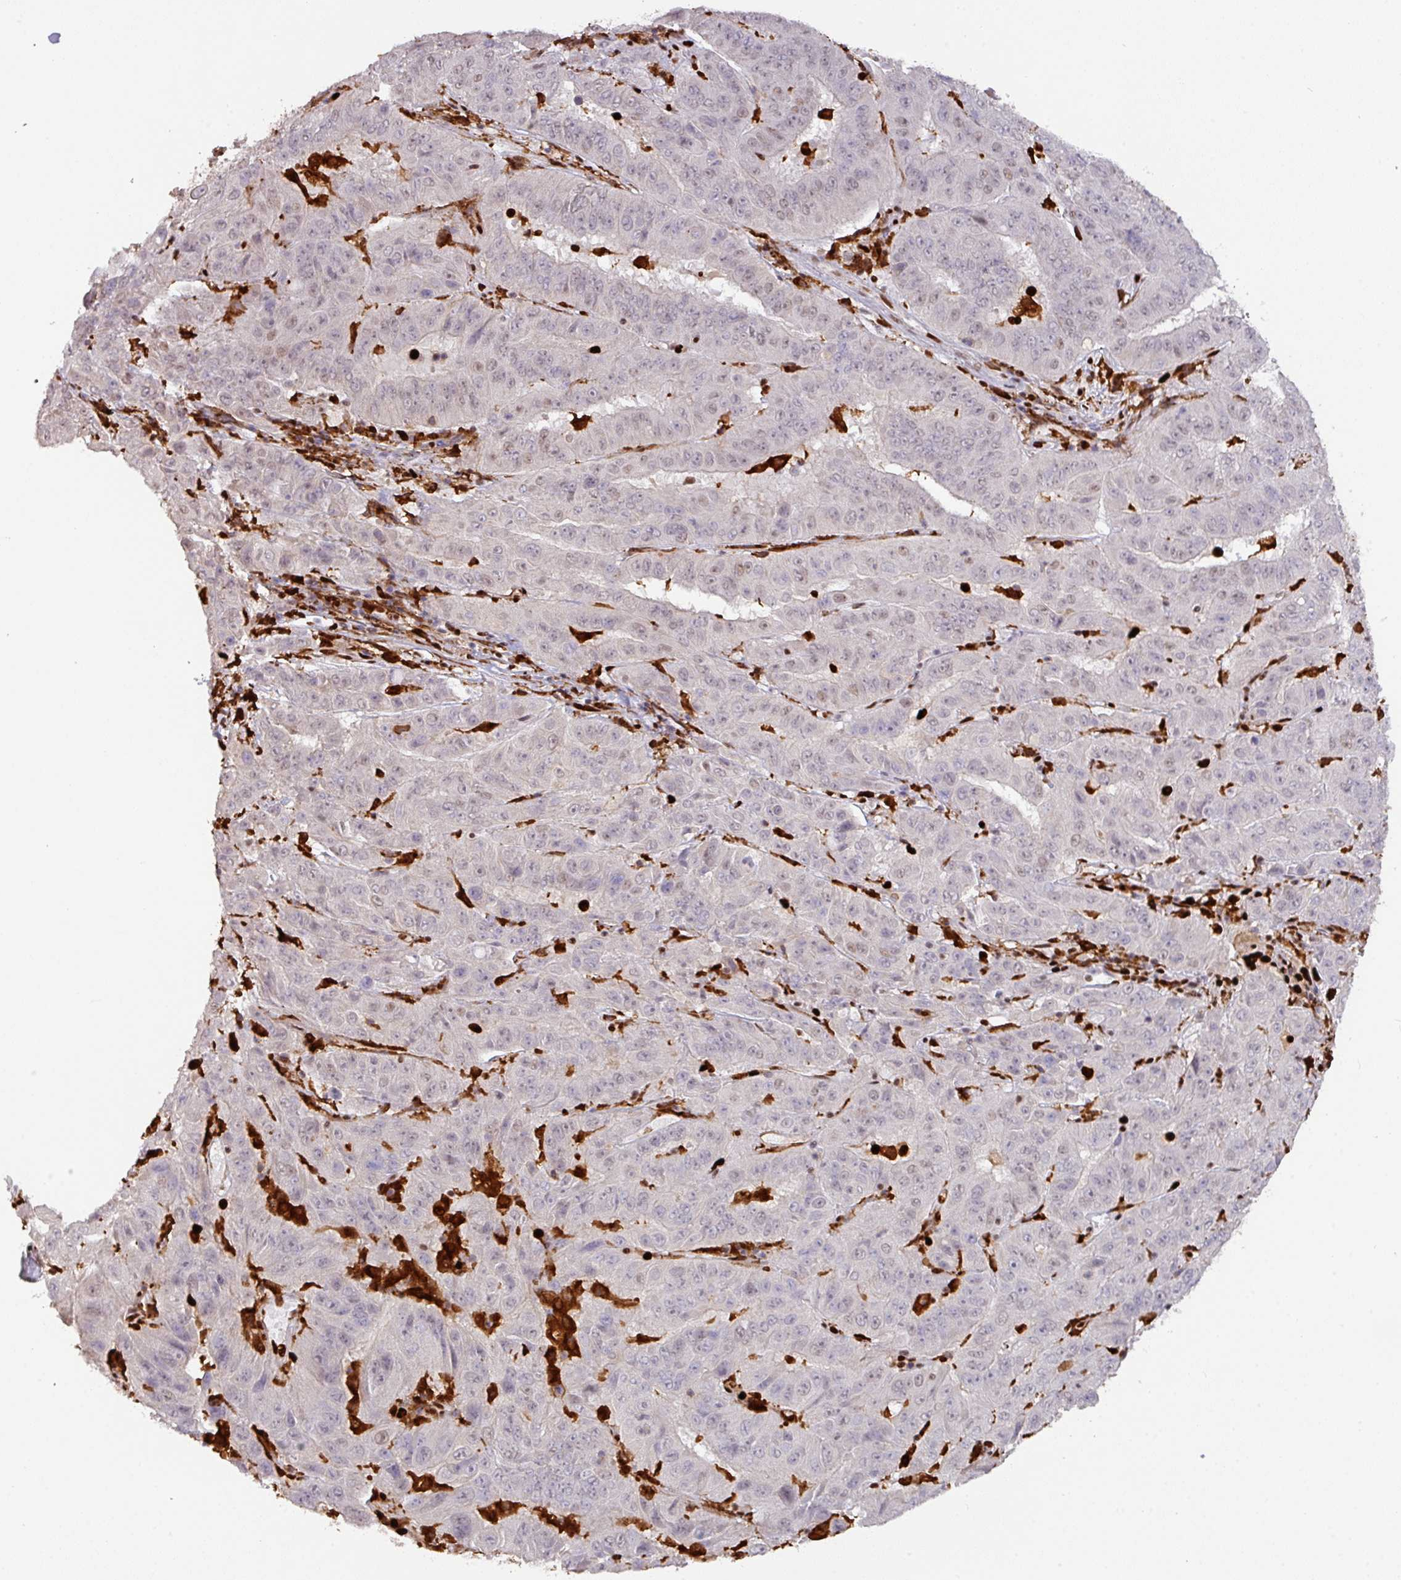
{"staining": {"intensity": "weak", "quantity": "<25%", "location": "nuclear"}, "tissue": "pancreatic cancer", "cell_type": "Tumor cells", "image_type": "cancer", "snomed": [{"axis": "morphology", "description": "Adenocarcinoma, NOS"}, {"axis": "topography", "description": "Pancreas"}], "caption": "There is no significant expression in tumor cells of pancreatic adenocarcinoma.", "gene": "SAMHD1", "patient": {"sex": "male", "age": 63}}